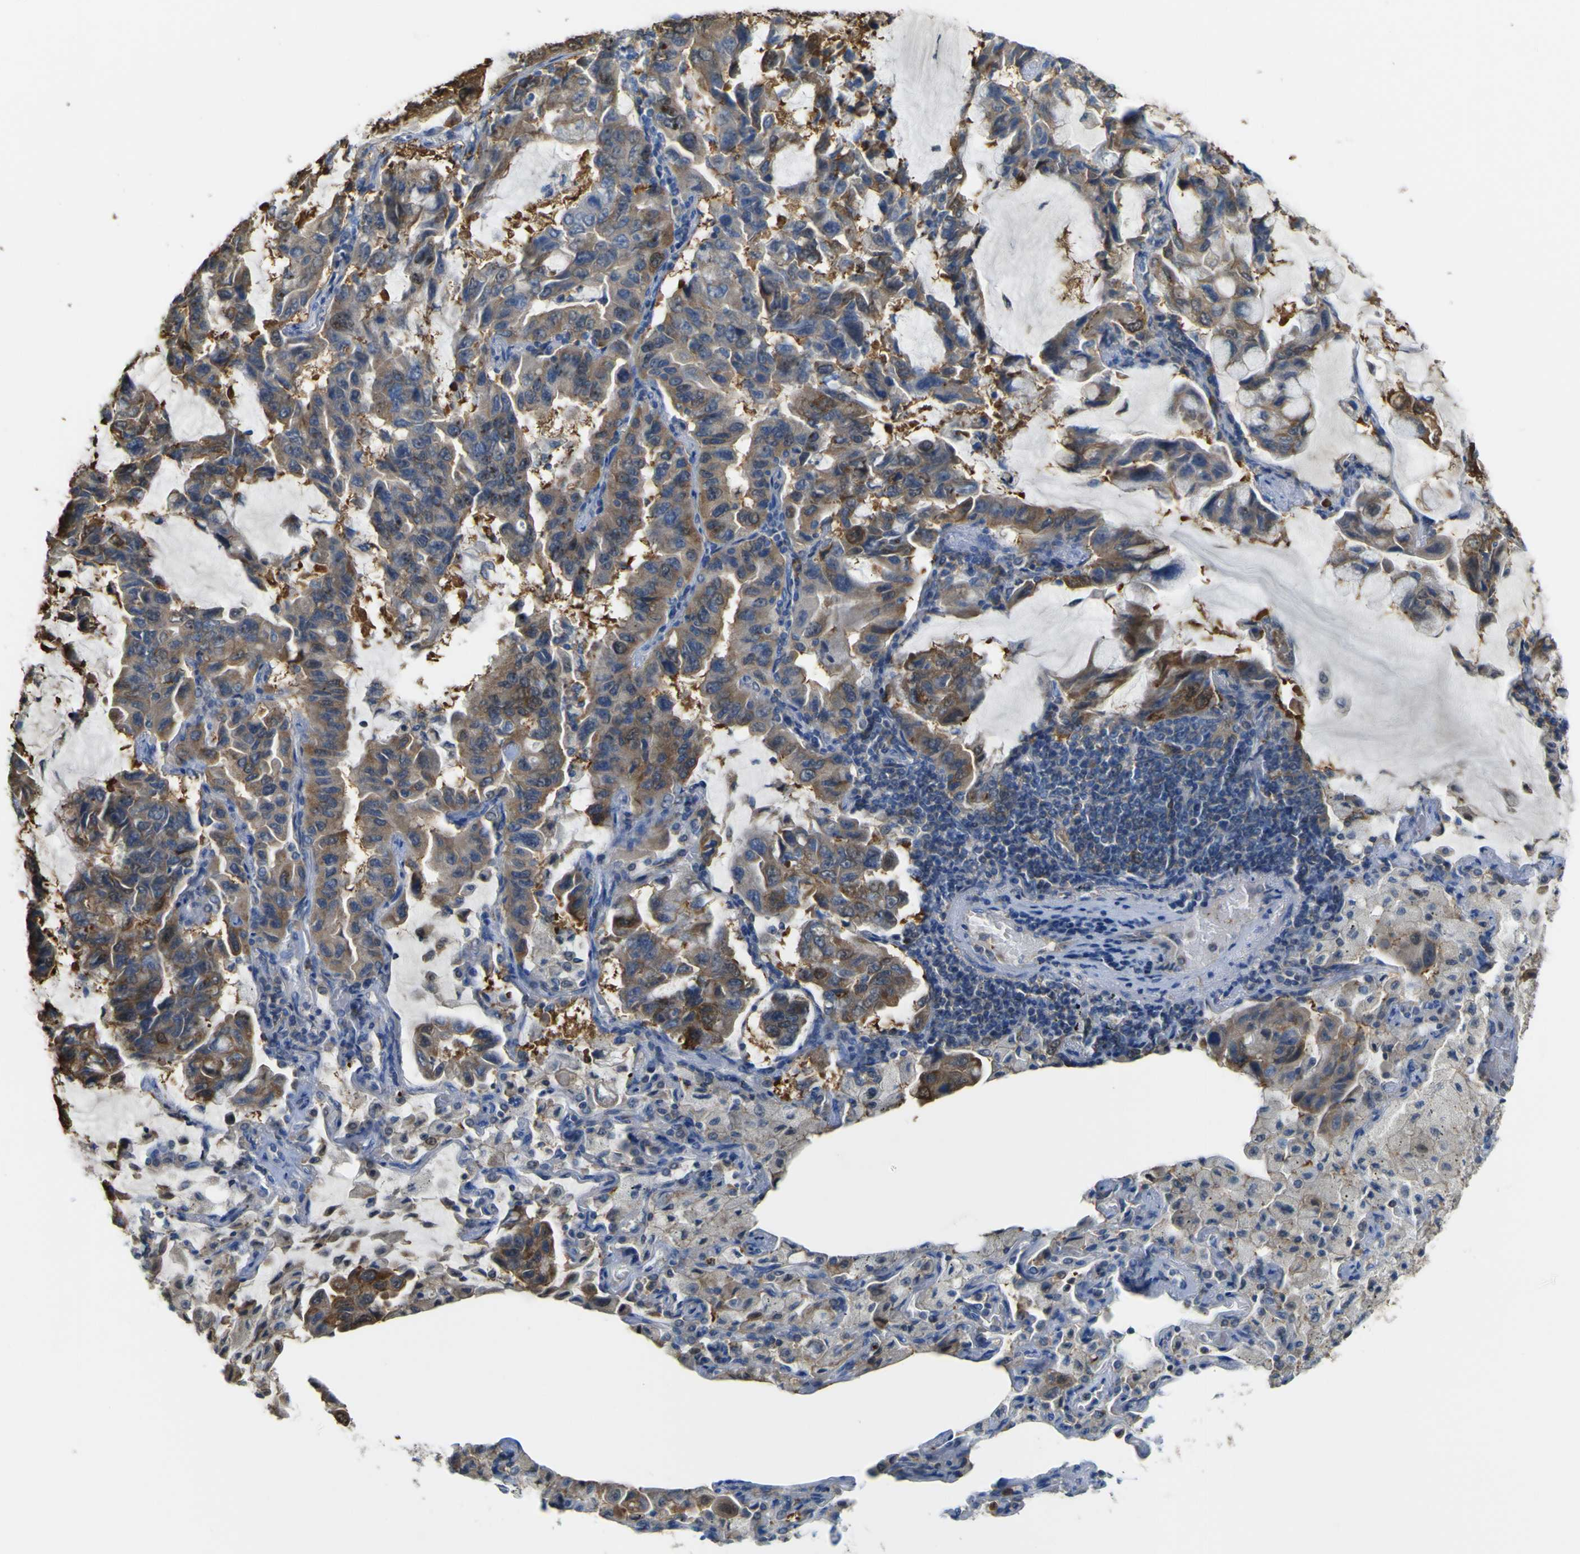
{"staining": {"intensity": "moderate", "quantity": ">75%", "location": "cytoplasmic/membranous"}, "tissue": "lung cancer", "cell_type": "Tumor cells", "image_type": "cancer", "snomed": [{"axis": "morphology", "description": "Adenocarcinoma, NOS"}, {"axis": "topography", "description": "Lung"}], "caption": "An IHC image of tumor tissue is shown. Protein staining in brown shows moderate cytoplasmic/membranous positivity in adenocarcinoma (lung) within tumor cells. (DAB = brown stain, brightfield microscopy at high magnification).", "gene": "ABHD3", "patient": {"sex": "male", "age": 64}}